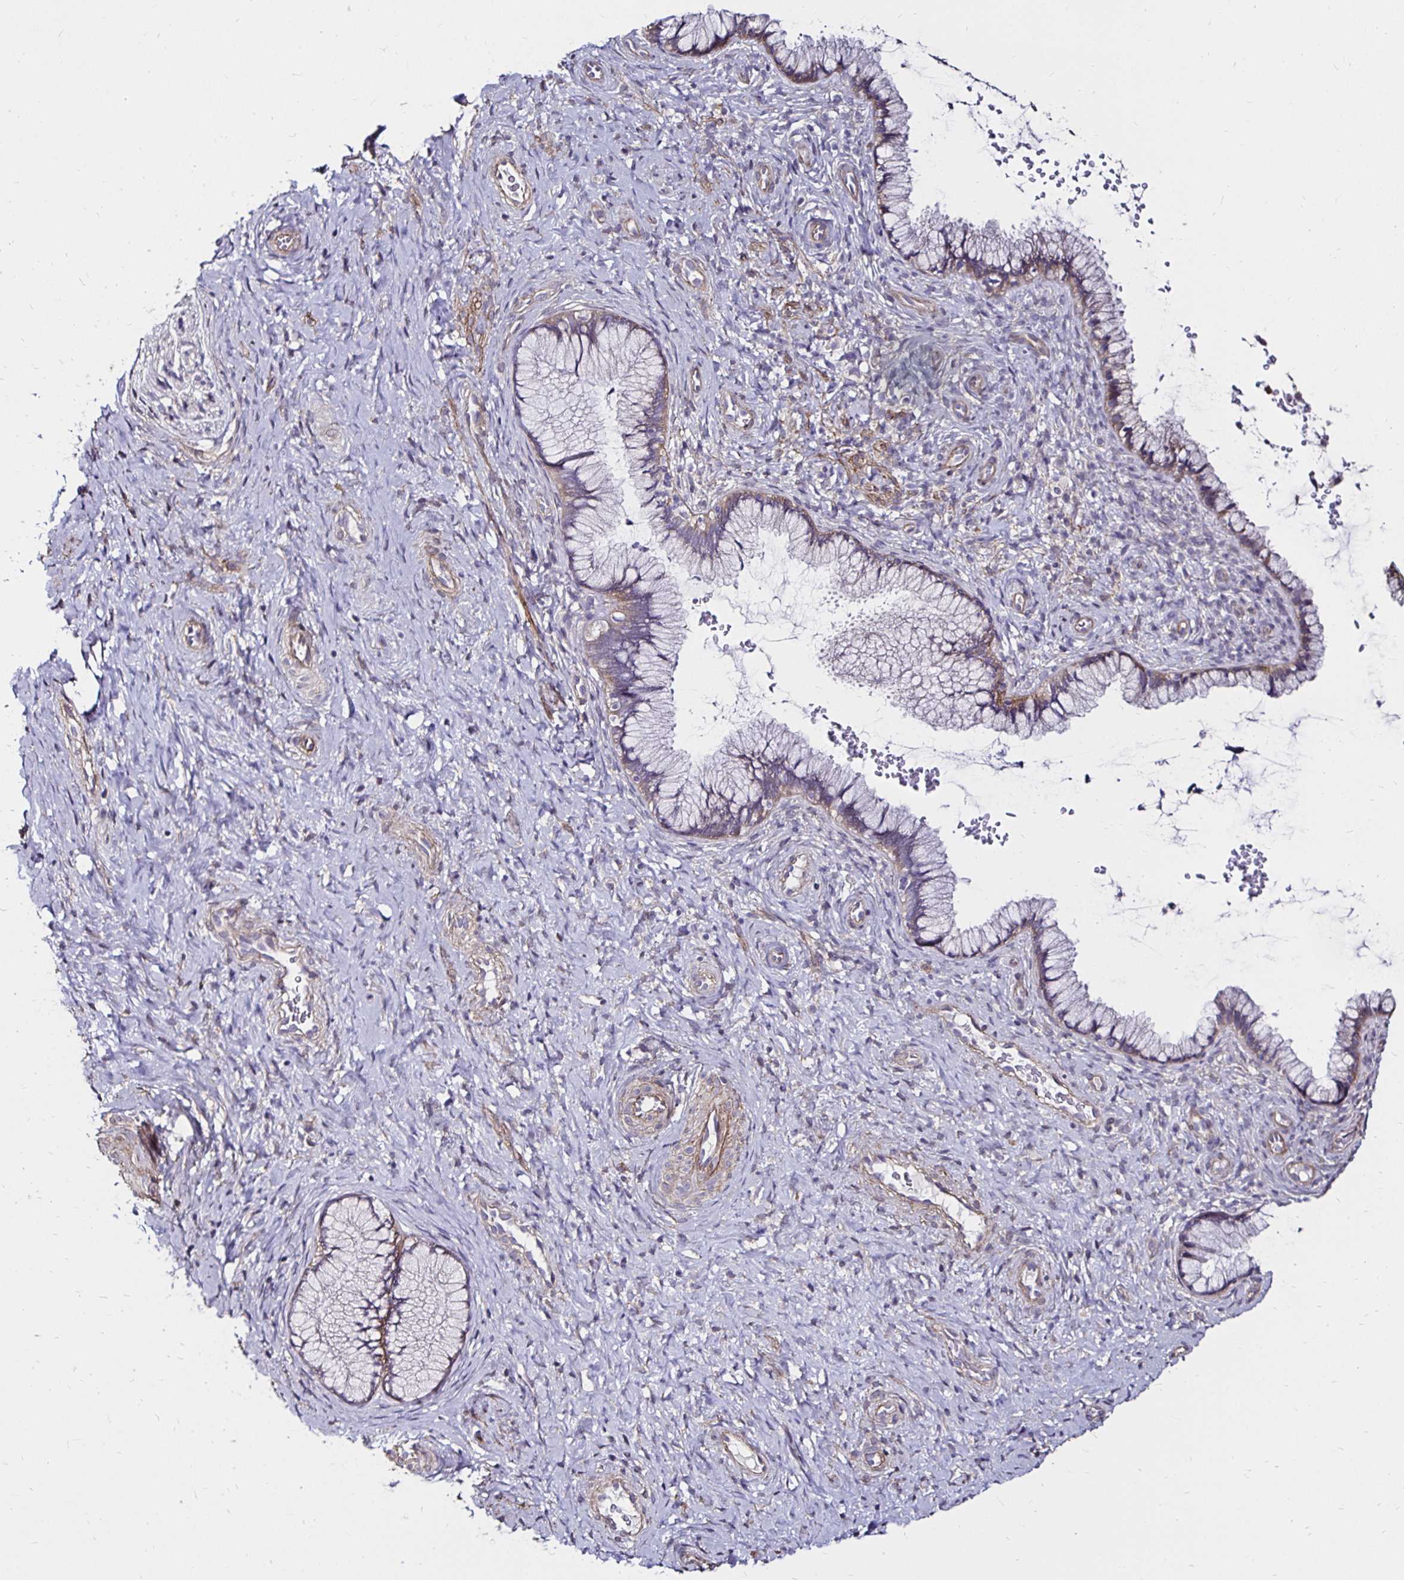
{"staining": {"intensity": "weak", "quantity": "<25%", "location": "cytoplasmic/membranous"}, "tissue": "cervix", "cell_type": "Glandular cells", "image_type": "normal", "snomed": [{"axis": "morphology", "description": "Normal tissue, NOS"}, {"axis": "topography", "description": "Cervix"}], "caption": "A high-resolution image shows IHC staining of benign cervix, which exhibits no significant positivity in glandular cells.", "gene": "ITGB1", "patient": {"sex": "female", "age": 34}}